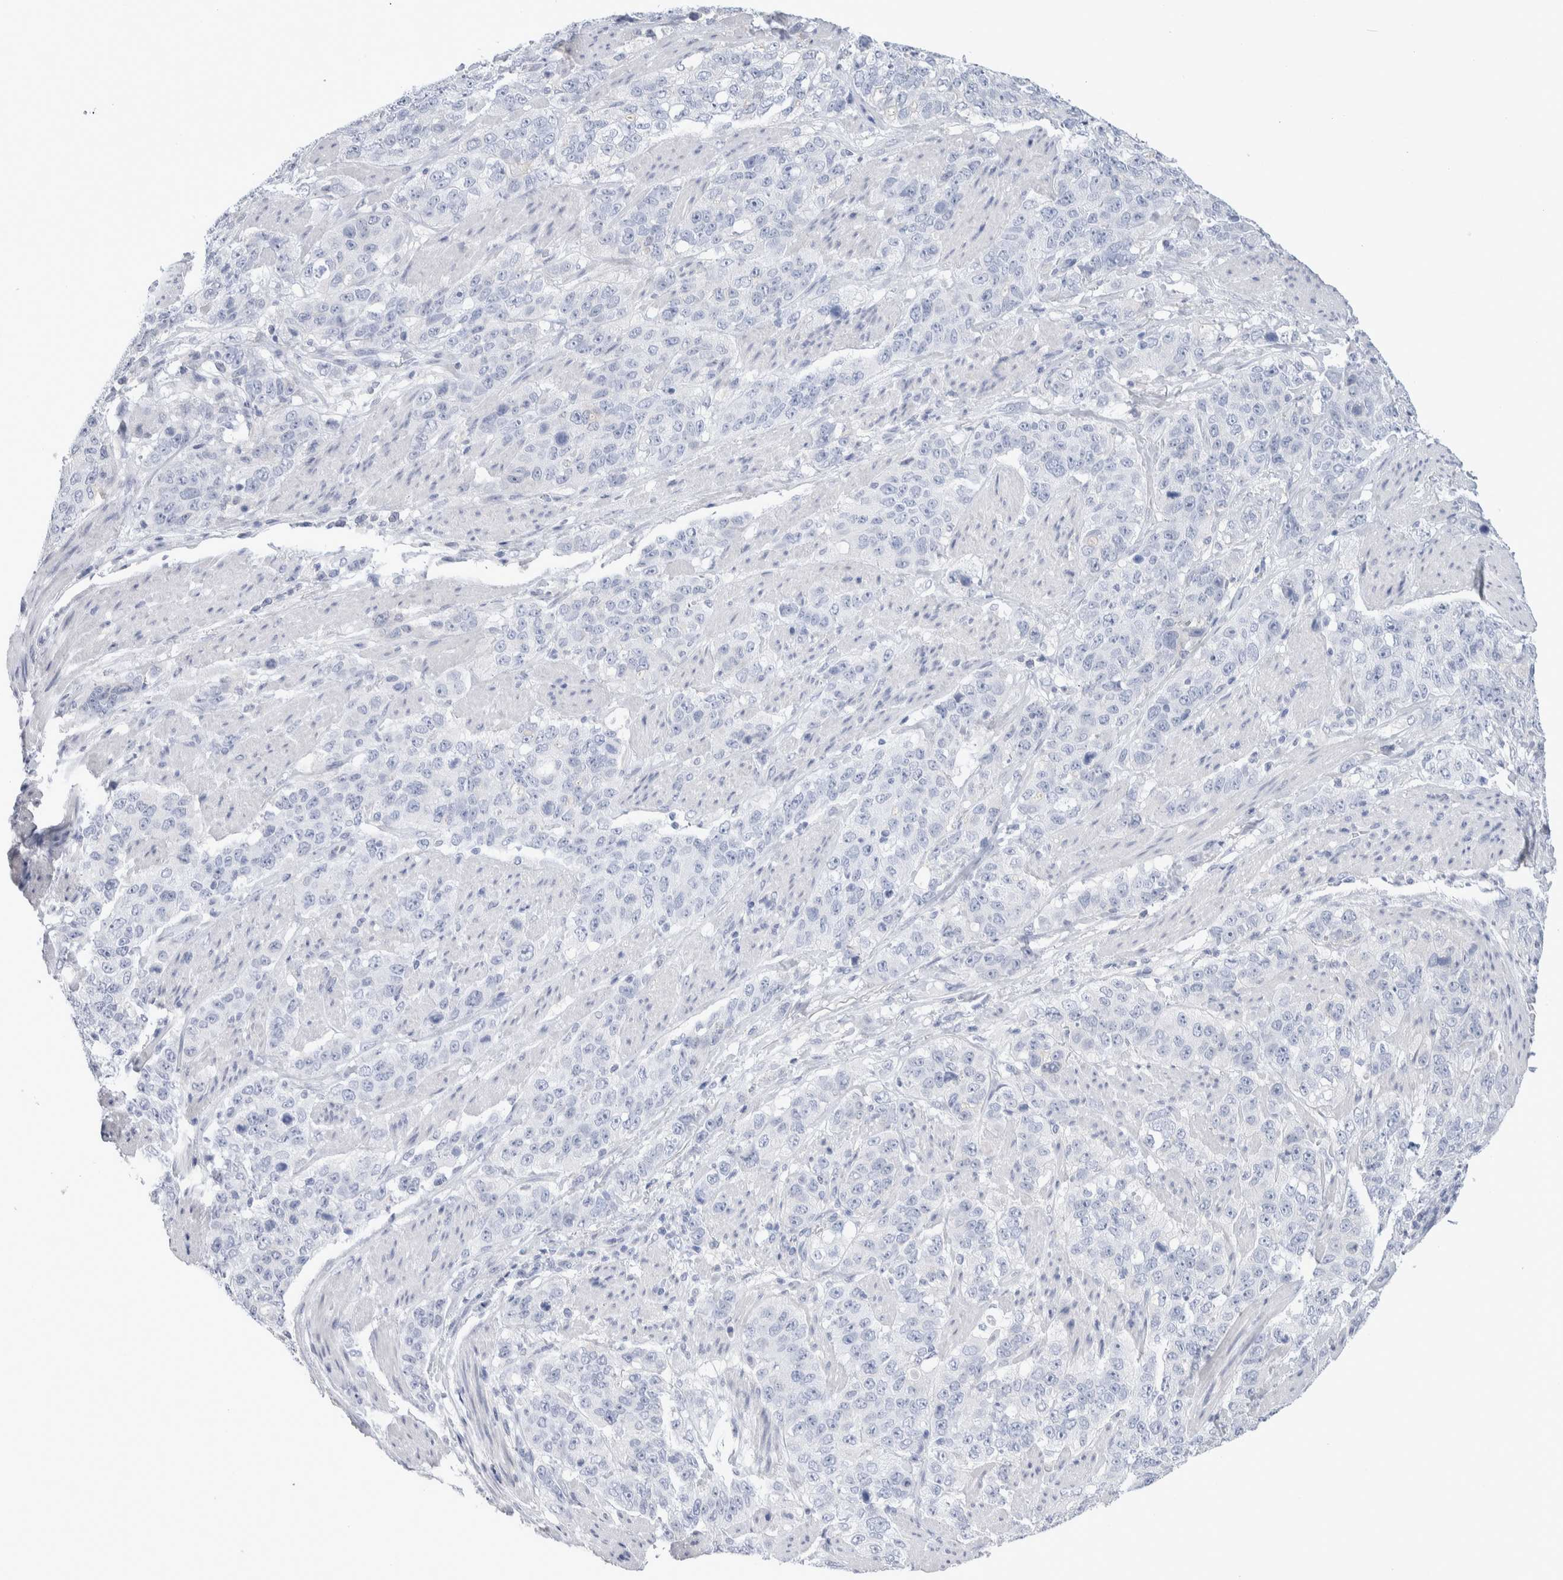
{"staining": {"intensity": "negative", "quantity": "none", "location": "none"}, "tissue": "stomach cancer", "cell_type": "Tumor cells", "image_type": "cancer", "snomed": [{"axis": "morphology", "description": "Adenocarcinoma, NOS"}, {"axis": "topography", "description": "Stomach"}], "caption": "Tumor cells are negative for protein expression in human stomach cancer.", "gene": "GDA", "patient": {"sex": "male", "age": 48}}